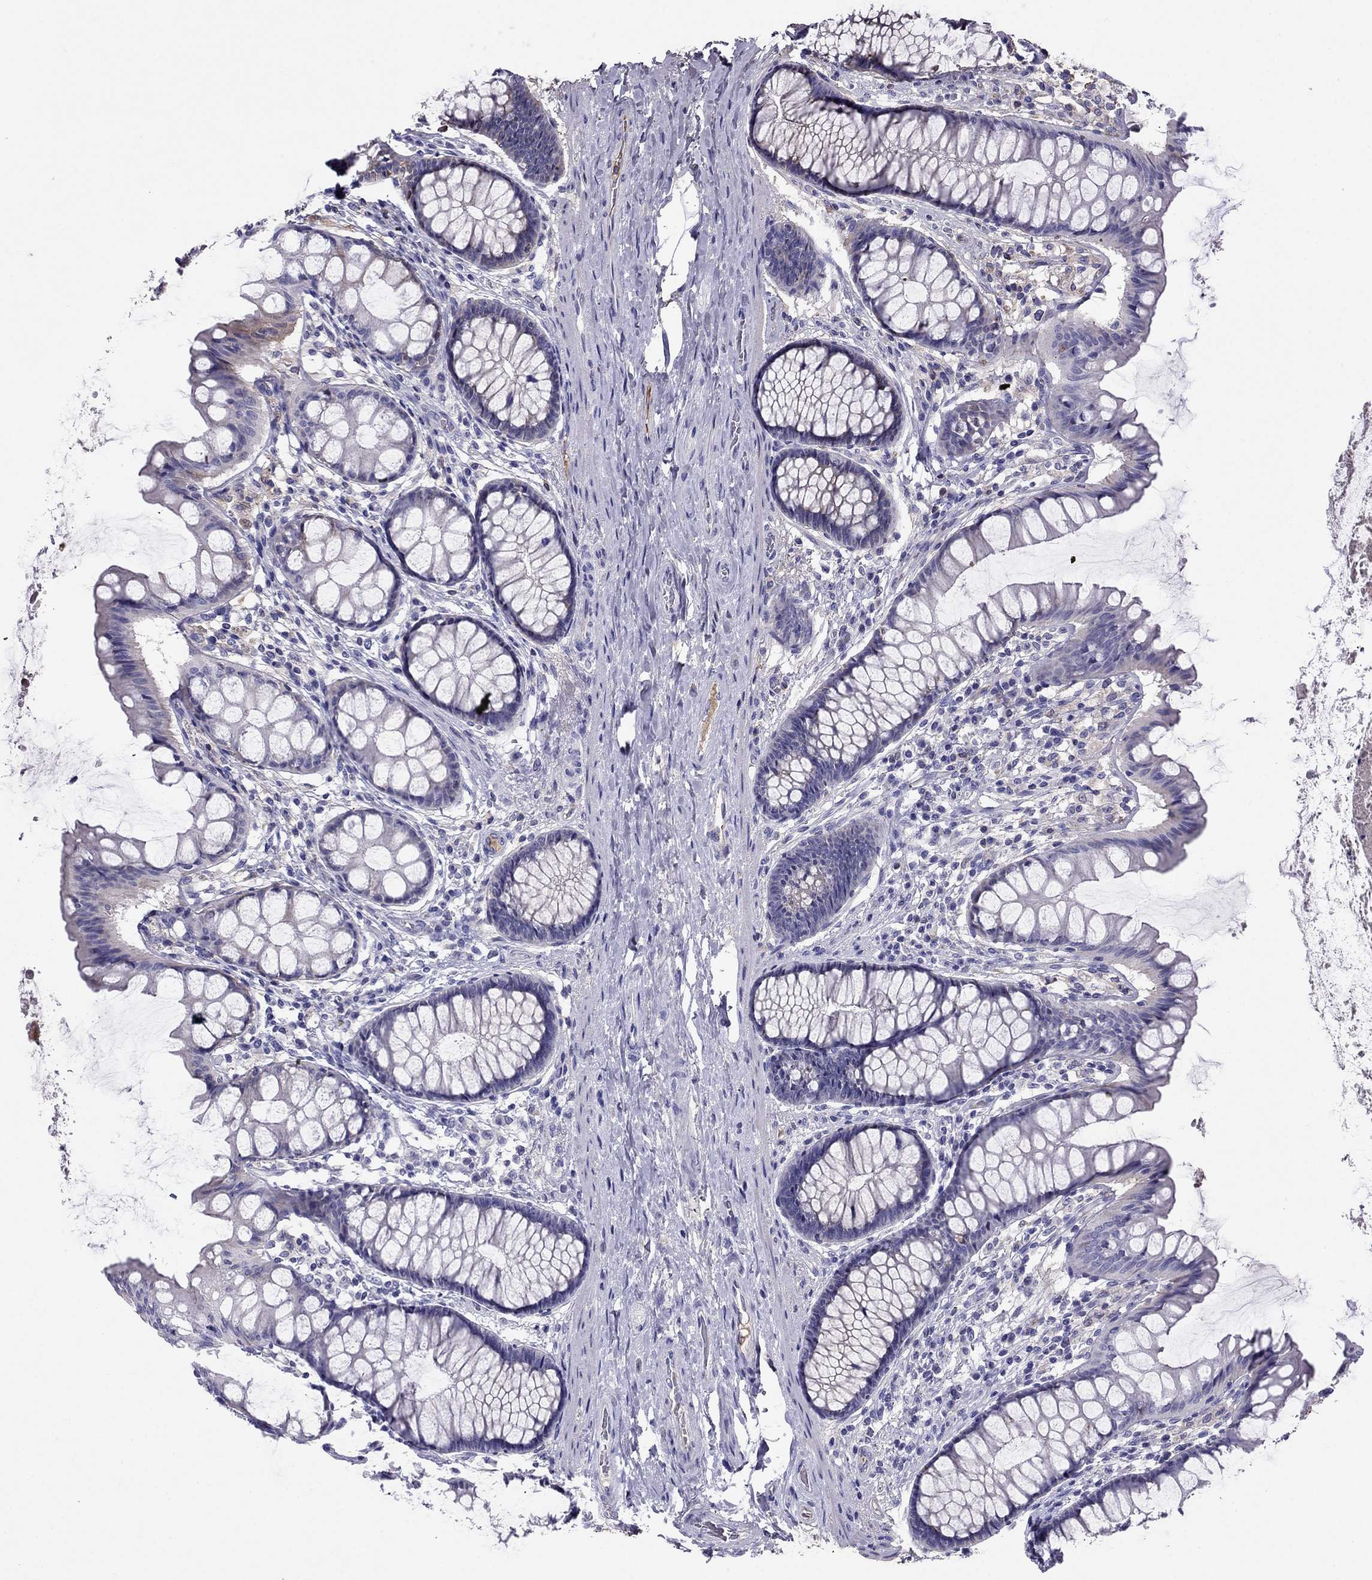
{"staining": {"intensity": "negative", "quantity": "none", "location": "none"}, "tissue": "colon", "cell_type": "Endothelial cells", "image_type": "normal", "snomed": [{"axis": "morphology", "description": "Normal tissue, NOS"}, {"axis": "topography", "description": "Colon"}], "caption": "High magnification brightfield microscopy of normal colon stained with DAB (3,3'-diaminobenzidine) (brown) and counterstained with hematoxylin (blue): endothelial cells show no significant staining.", "gene": "TBC1D21", "patient": {"sex": "female", "age": 65}}